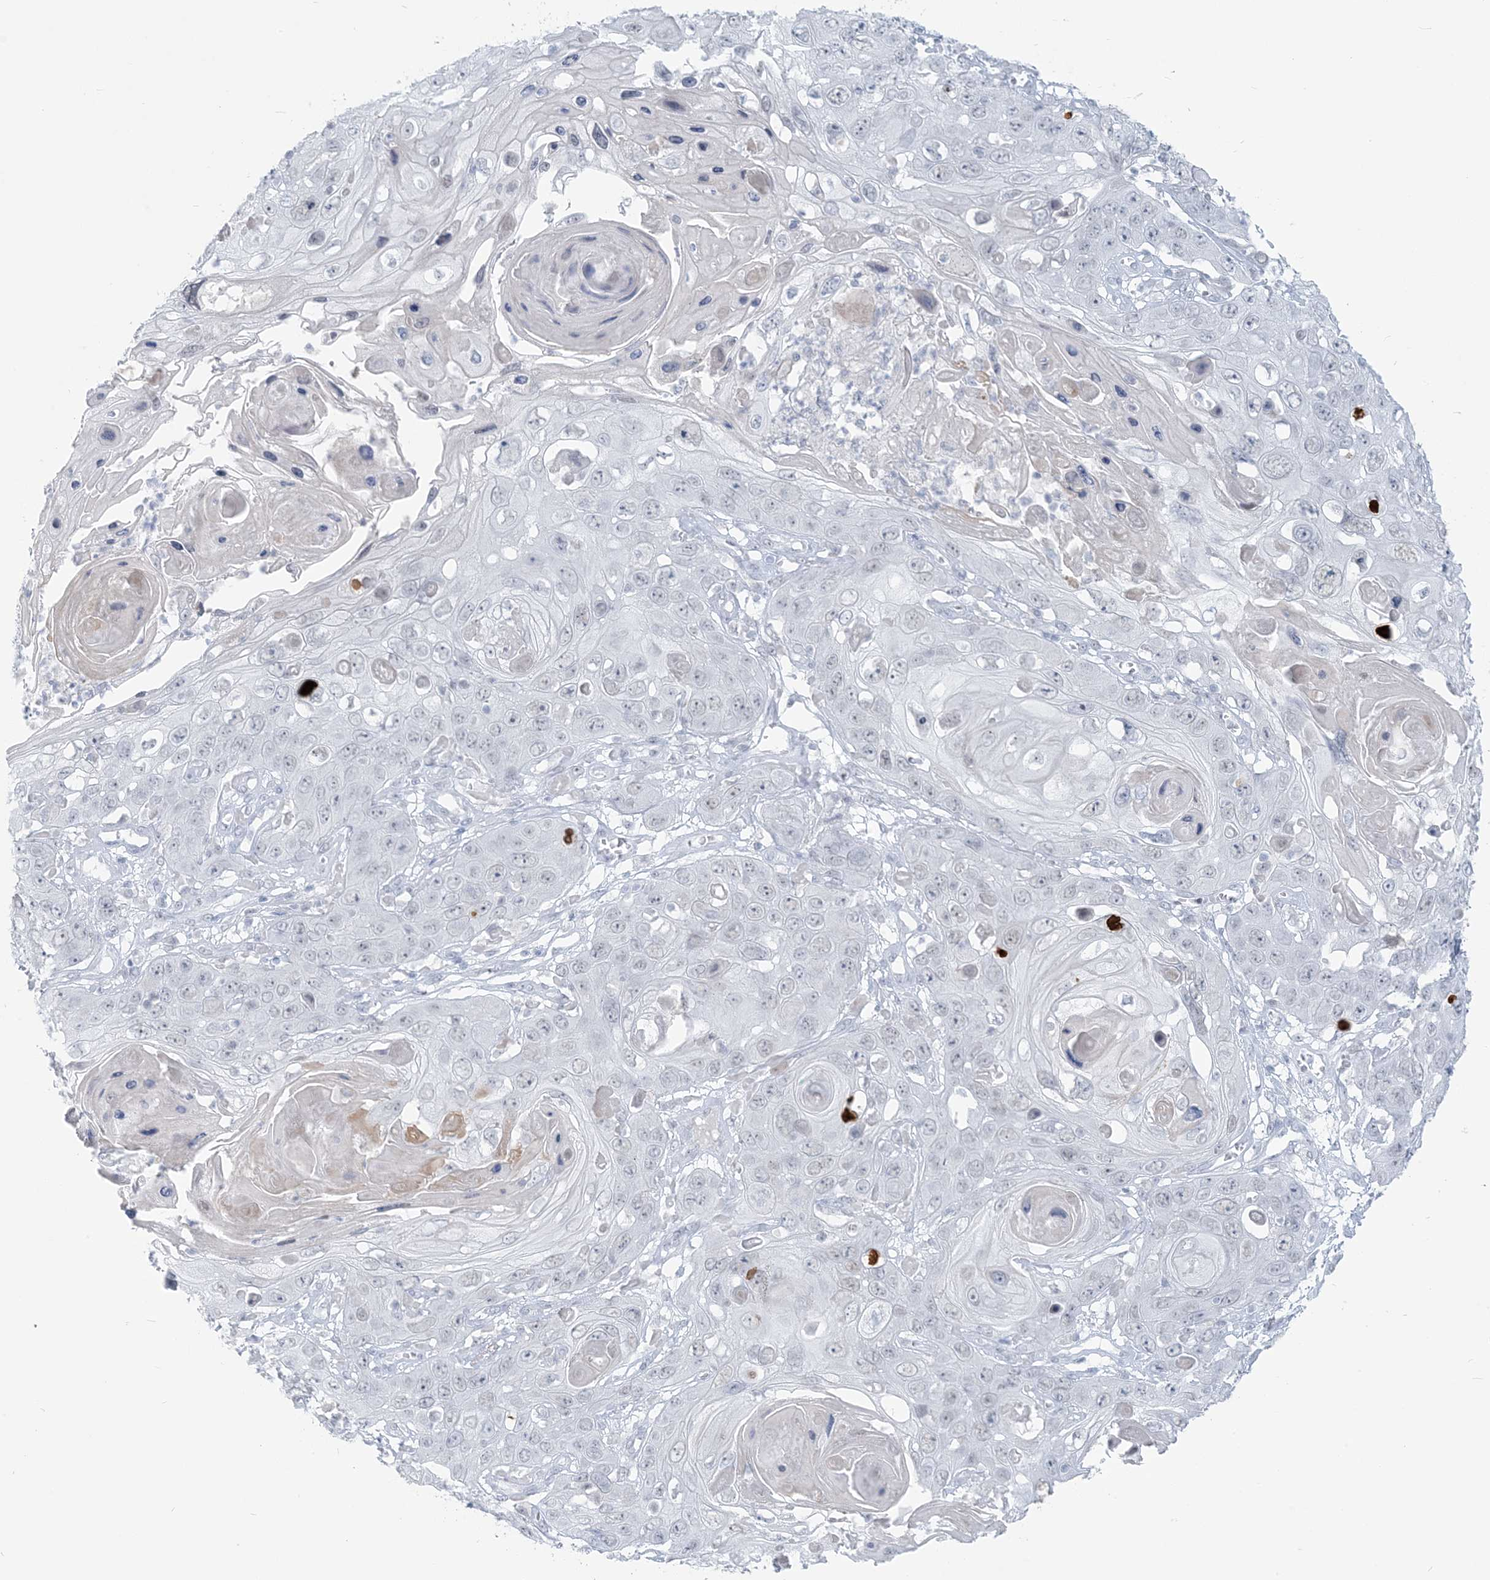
{"staining": {"intensity": "negative", "quantity": "none", "location": "none"}, "tissue": "skin cancer", "cell_type": "Tumor cells", "image_type": "cancer", "snomed": [{"axis": "morphology", "description": "Squamous cell carcinoma, NOS"}, {"axis": "topography", "description": "Skin"}], "caption": "This is a image of immunohistochemistry (IHC) staining of skin cancer, which shows no staining in tumor cells.", "gene": "SCML1", "patient": {"sex": "male", "age": 55}}